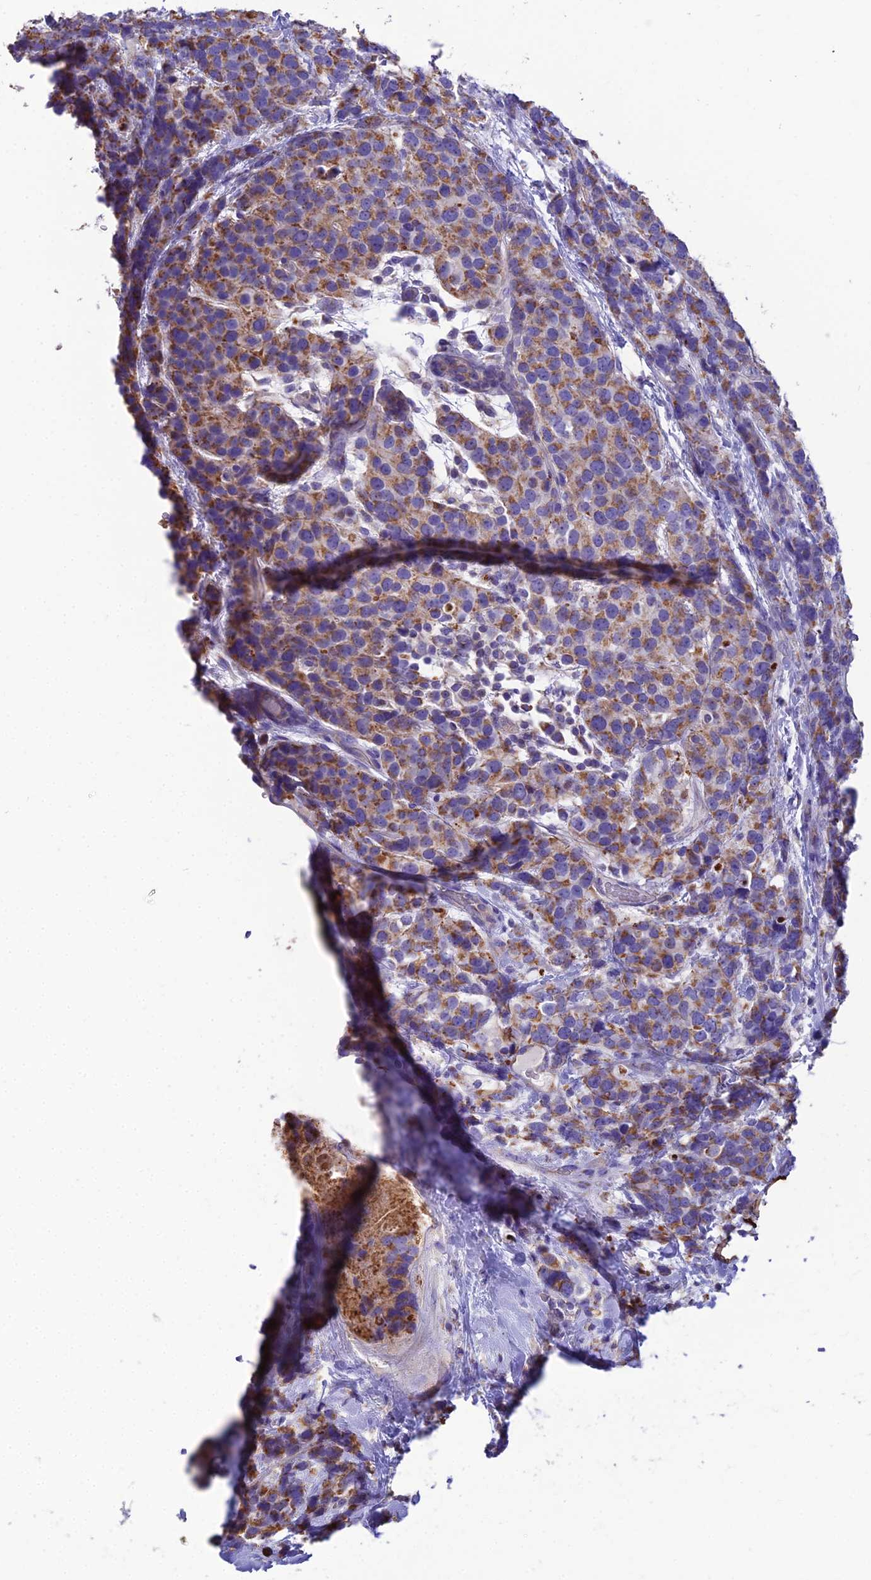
{"staining": {"intensity": "moderate", "quantity": ">75%", "location": "cytoplasmic/membranous"}, "tissue": "breast cancer", "cell_type": "Tumor cells", "image_type": "cancer", "snomed": [{"axis": "morphology", "description": "Lobular carcinoma"}, {"axis": "topography", "description": "Breast"}], "caption": "A micrograph showing moderate cytoplasmic/membranous positivity in approximately >75% of tumor cells in breast cancer (lobular carcinoma), as visualized by brown immunohistochemical staining.", "gene": "GPD1", "patient": {"sex": "female", "age": 59}}